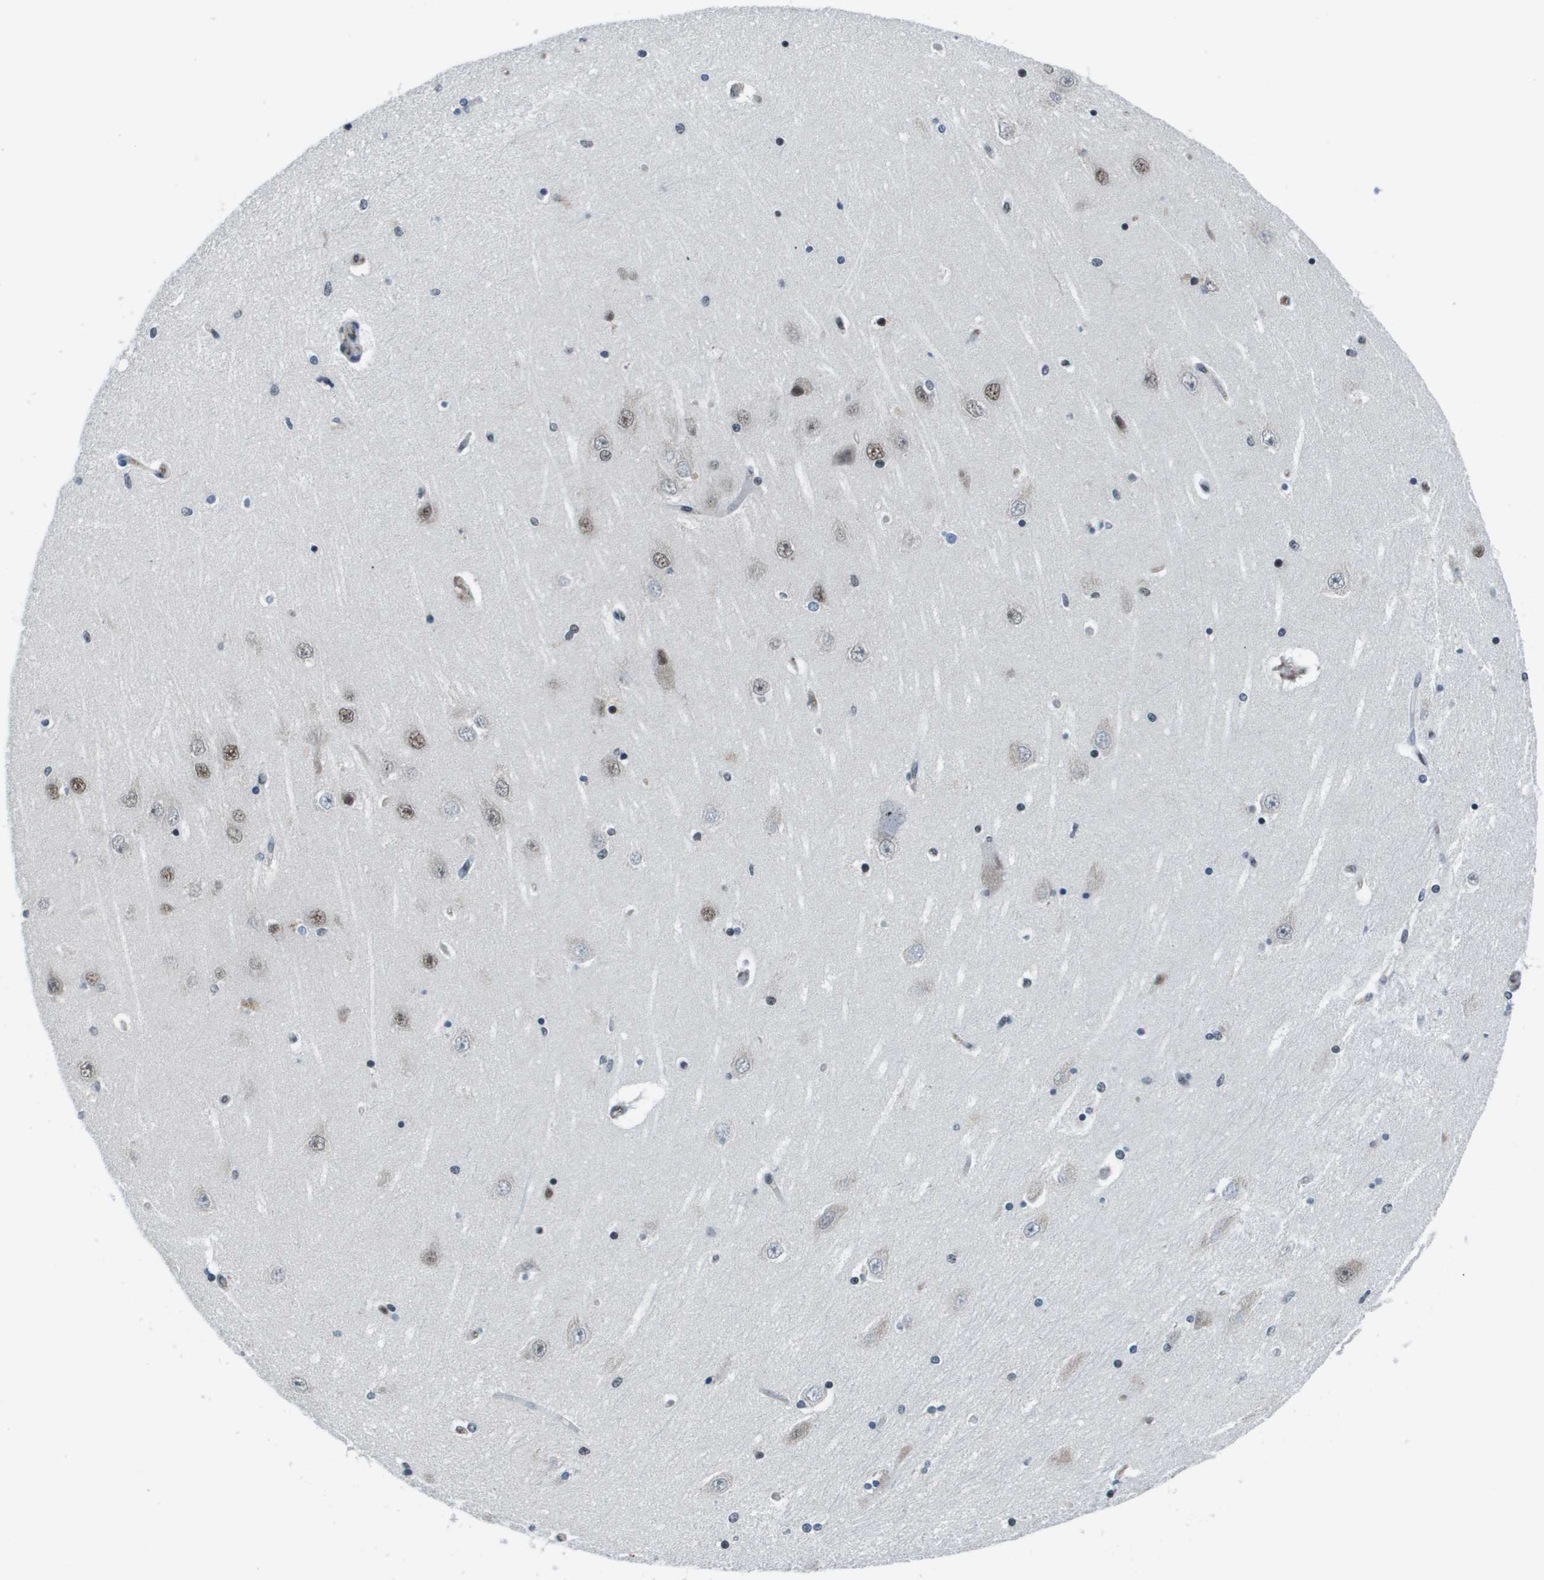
{"staining": {"intensity": "weak", "quantity": "25%-75%", "location": "nuclear"}, "tissue": "hippocampus", "cell_type": "Glial cells", "image_type": "normal", "snomed": [{"axis": "morphology", "description": "Normal tissue, NOS"}, {"axis": "topography", "description": "Hippocampus"}], "caption": "Hippocampus was stained to show a protein in brown. There is low levels of weak nuclear expression in about 25%-75% of glial cells. (IHC, brightfield microscopy, high magnification).", "gene": "THRAP3", "patient": {"sex": "female", "age": 54}}